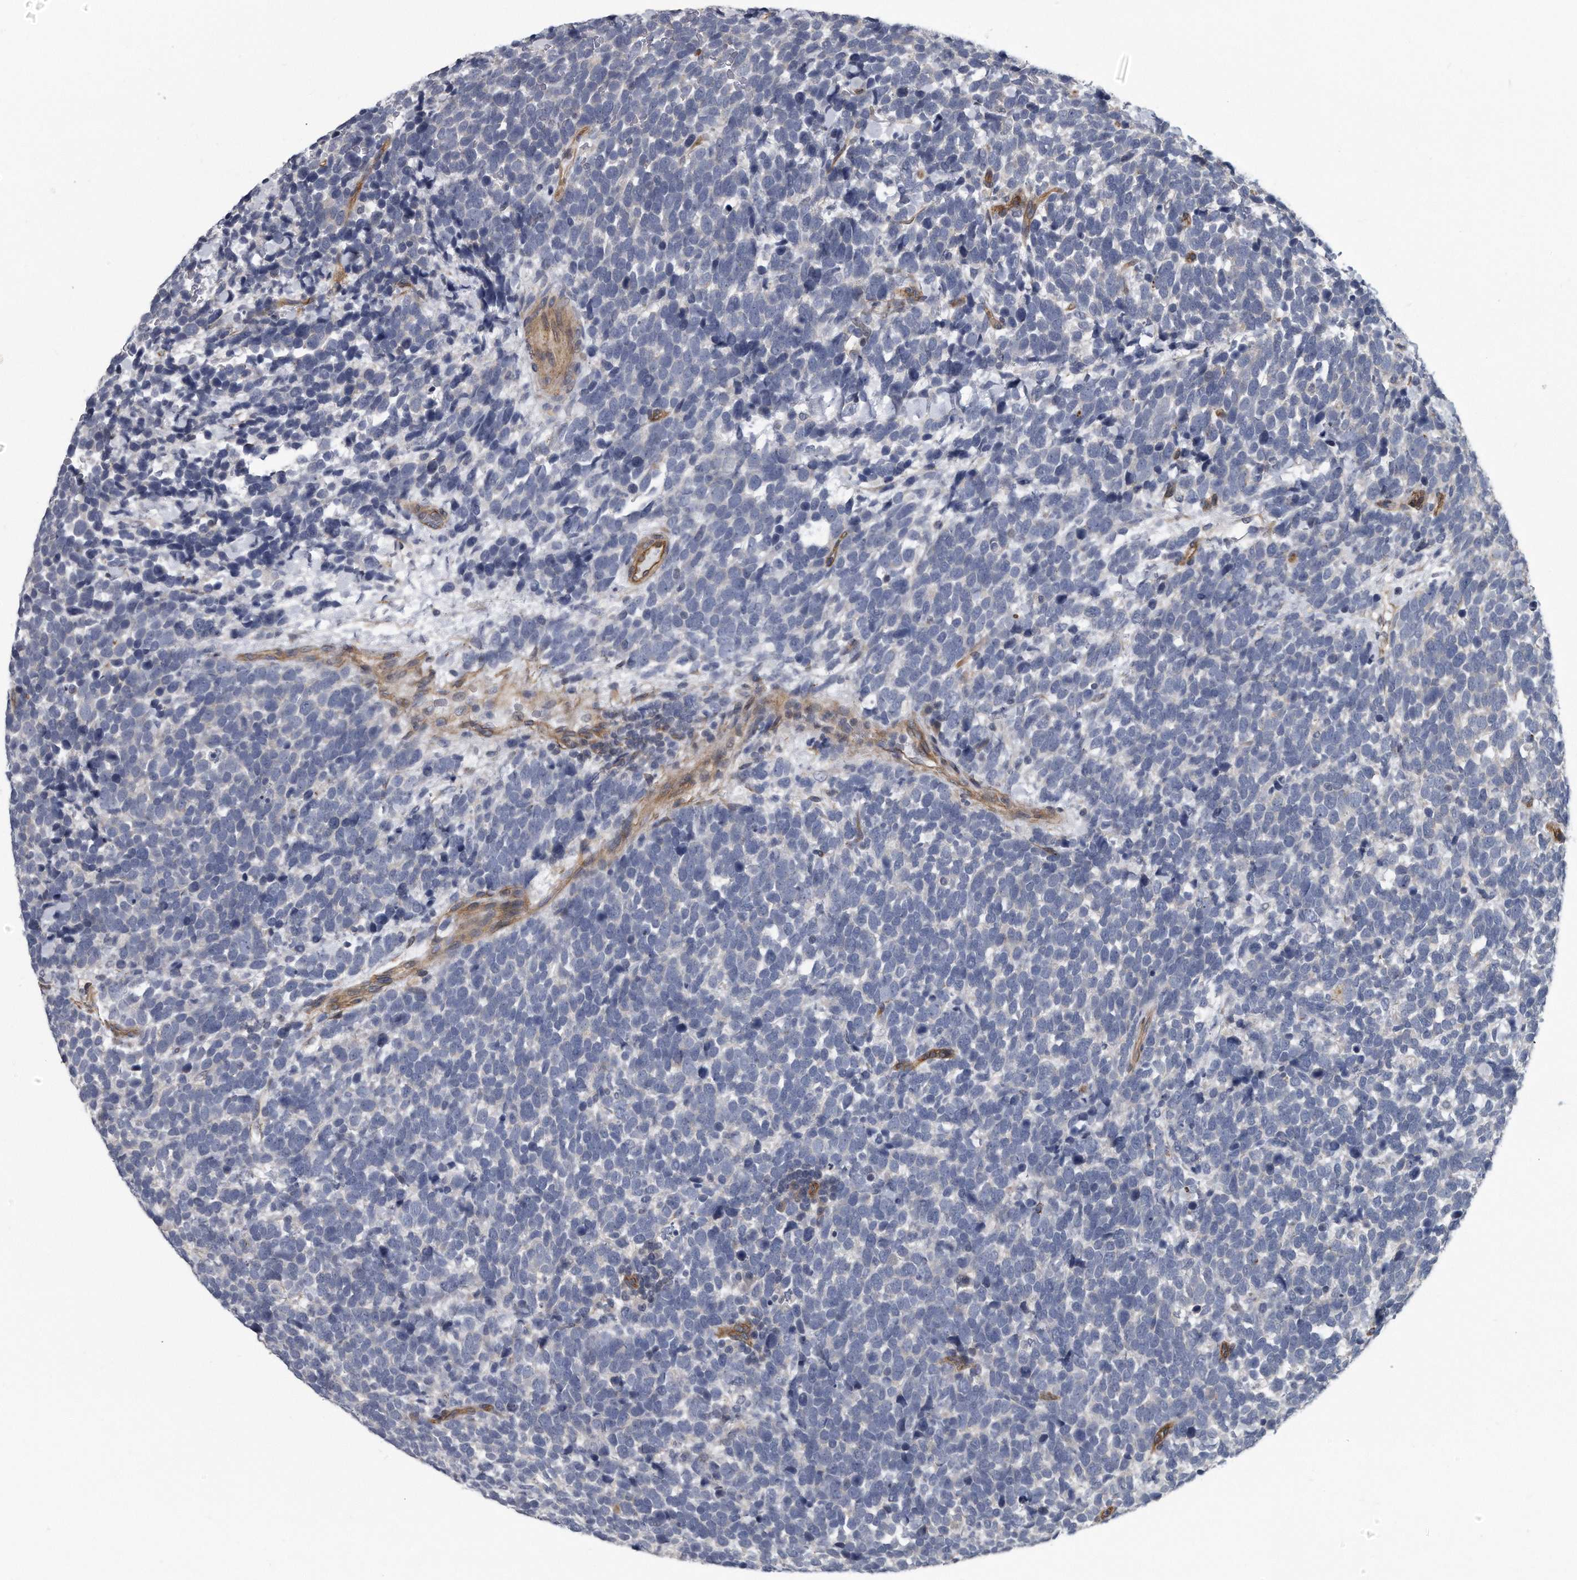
{"staining": {"intensity": "negative", "quantity": "none", "location": "none"}, "tissue": "urothelial cancer", "cell_type": "Tumor cells", "image_type": "cancer", "snomed": [{"axis": "morphology", "description": "Urothelial carcinoma, High grade"}, {"axis": "topography", "description": "Urinary bladder"}], "caption": "Immunohistochemistry (IHC) of human urothelial cancer reveals no staining in tumor cells. (Immunohistochemistry (IHC), brightfield microscopy, high magnification).", "gene": "ARMCX1", "patient": {"sex": "female", "age": 82}}